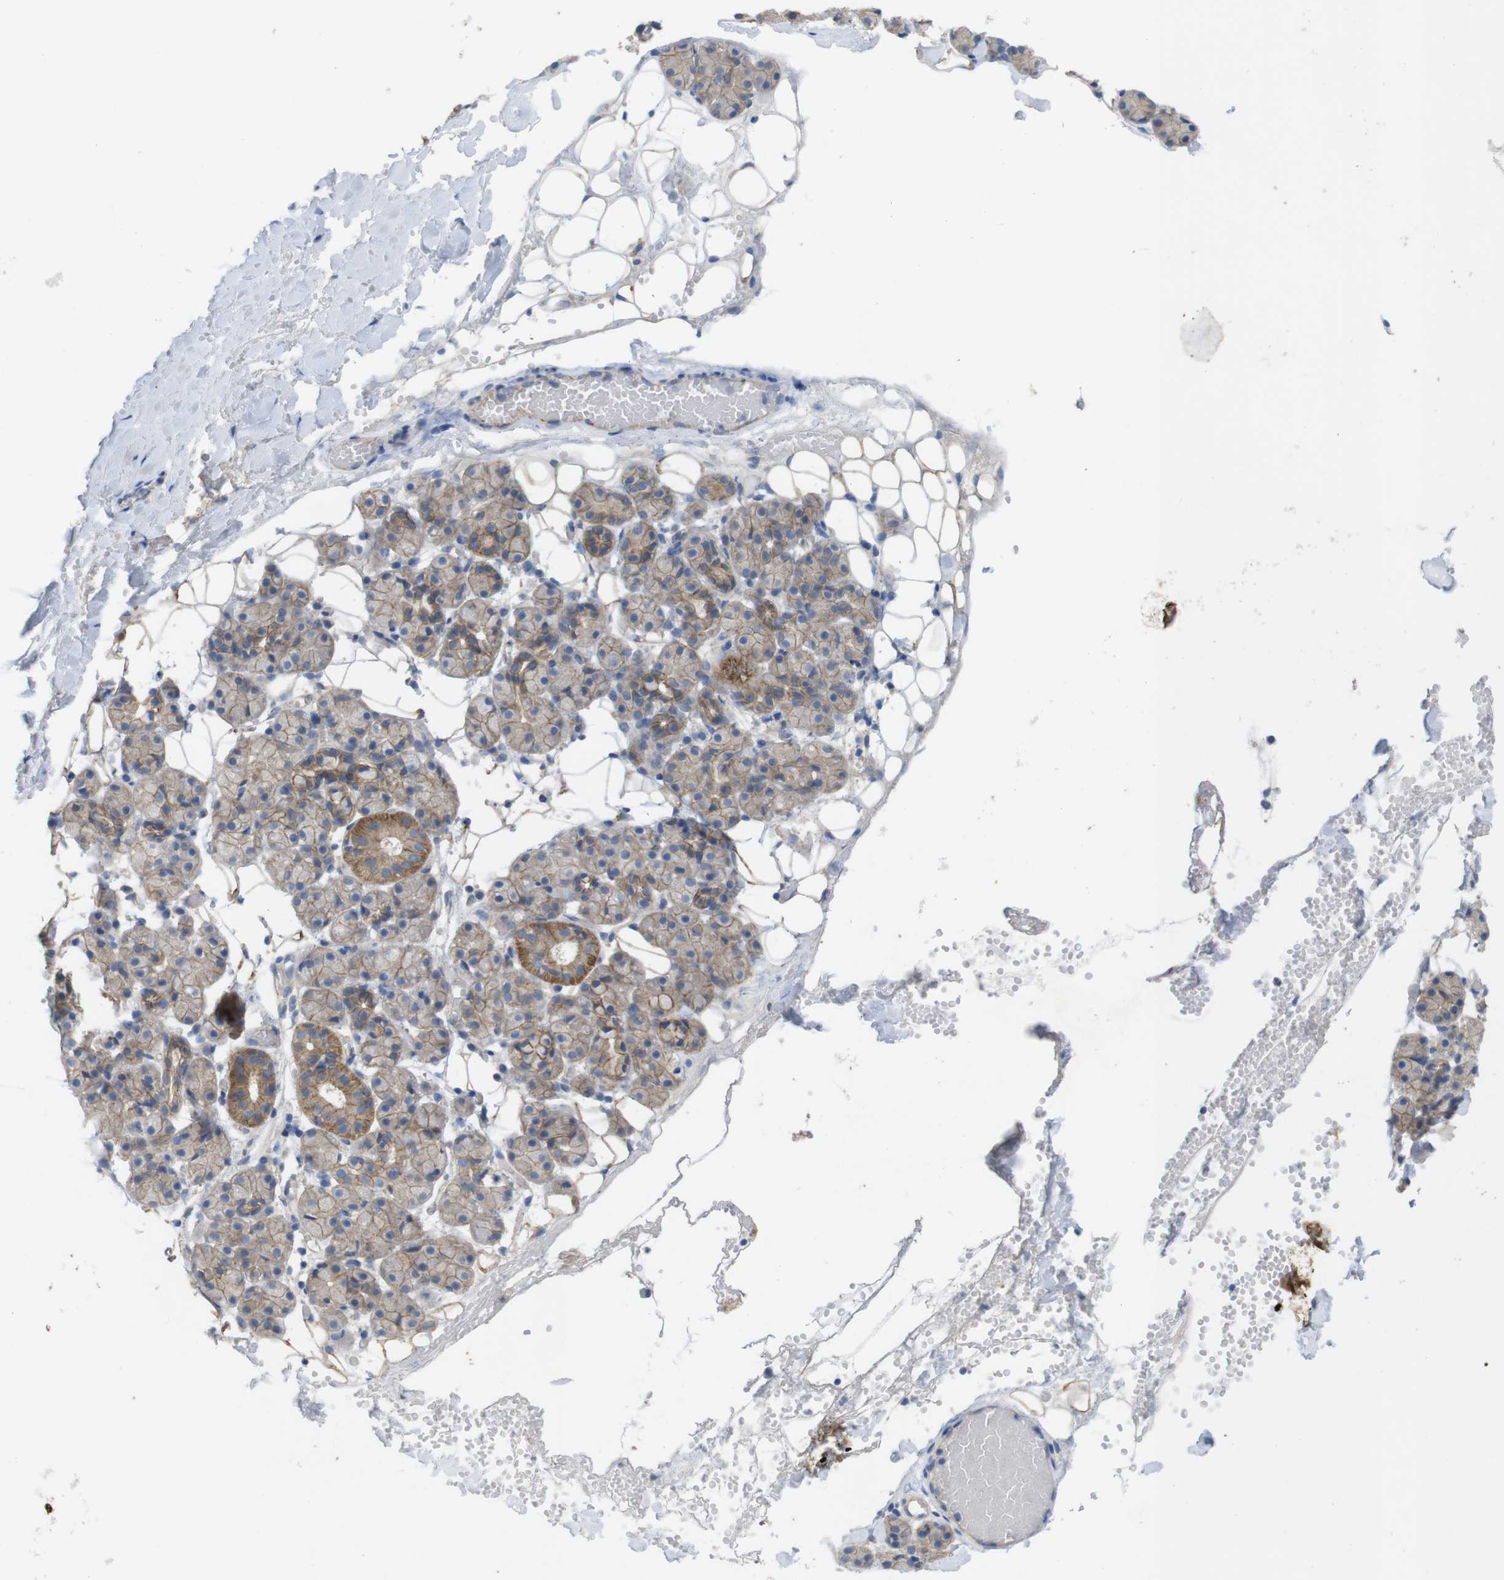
{"staining": {"intensity": "moderate", "quantity": "25%-75%", "location": "cytoplasmic/membranous"}, "tissue": "salivary gland", "cell_type": "Glandular cells", "image_type": "normal", "snomed": [{"axis": "morphology", "description": "Normal tissue, NOS"}, {"axis": "topography", "description": "Salivary gland"}], "caption": "High-magnification brightfield microscopy of benign salivary gland stained with DAB (brown) and counterstained with hematoxylin (blue). glandular cells exhibit moderate cytoplasmic/membranous expression is present in approximately25%-75% of cells. The staining is performed using DAB (3,3'-diaminobenzidine) brown chromogen to label protein expression. The nuclei are counter-stained blue using hematoxylin.", "gene": "KIDINS220", "patient": {"sex": "male", "age": 63}}